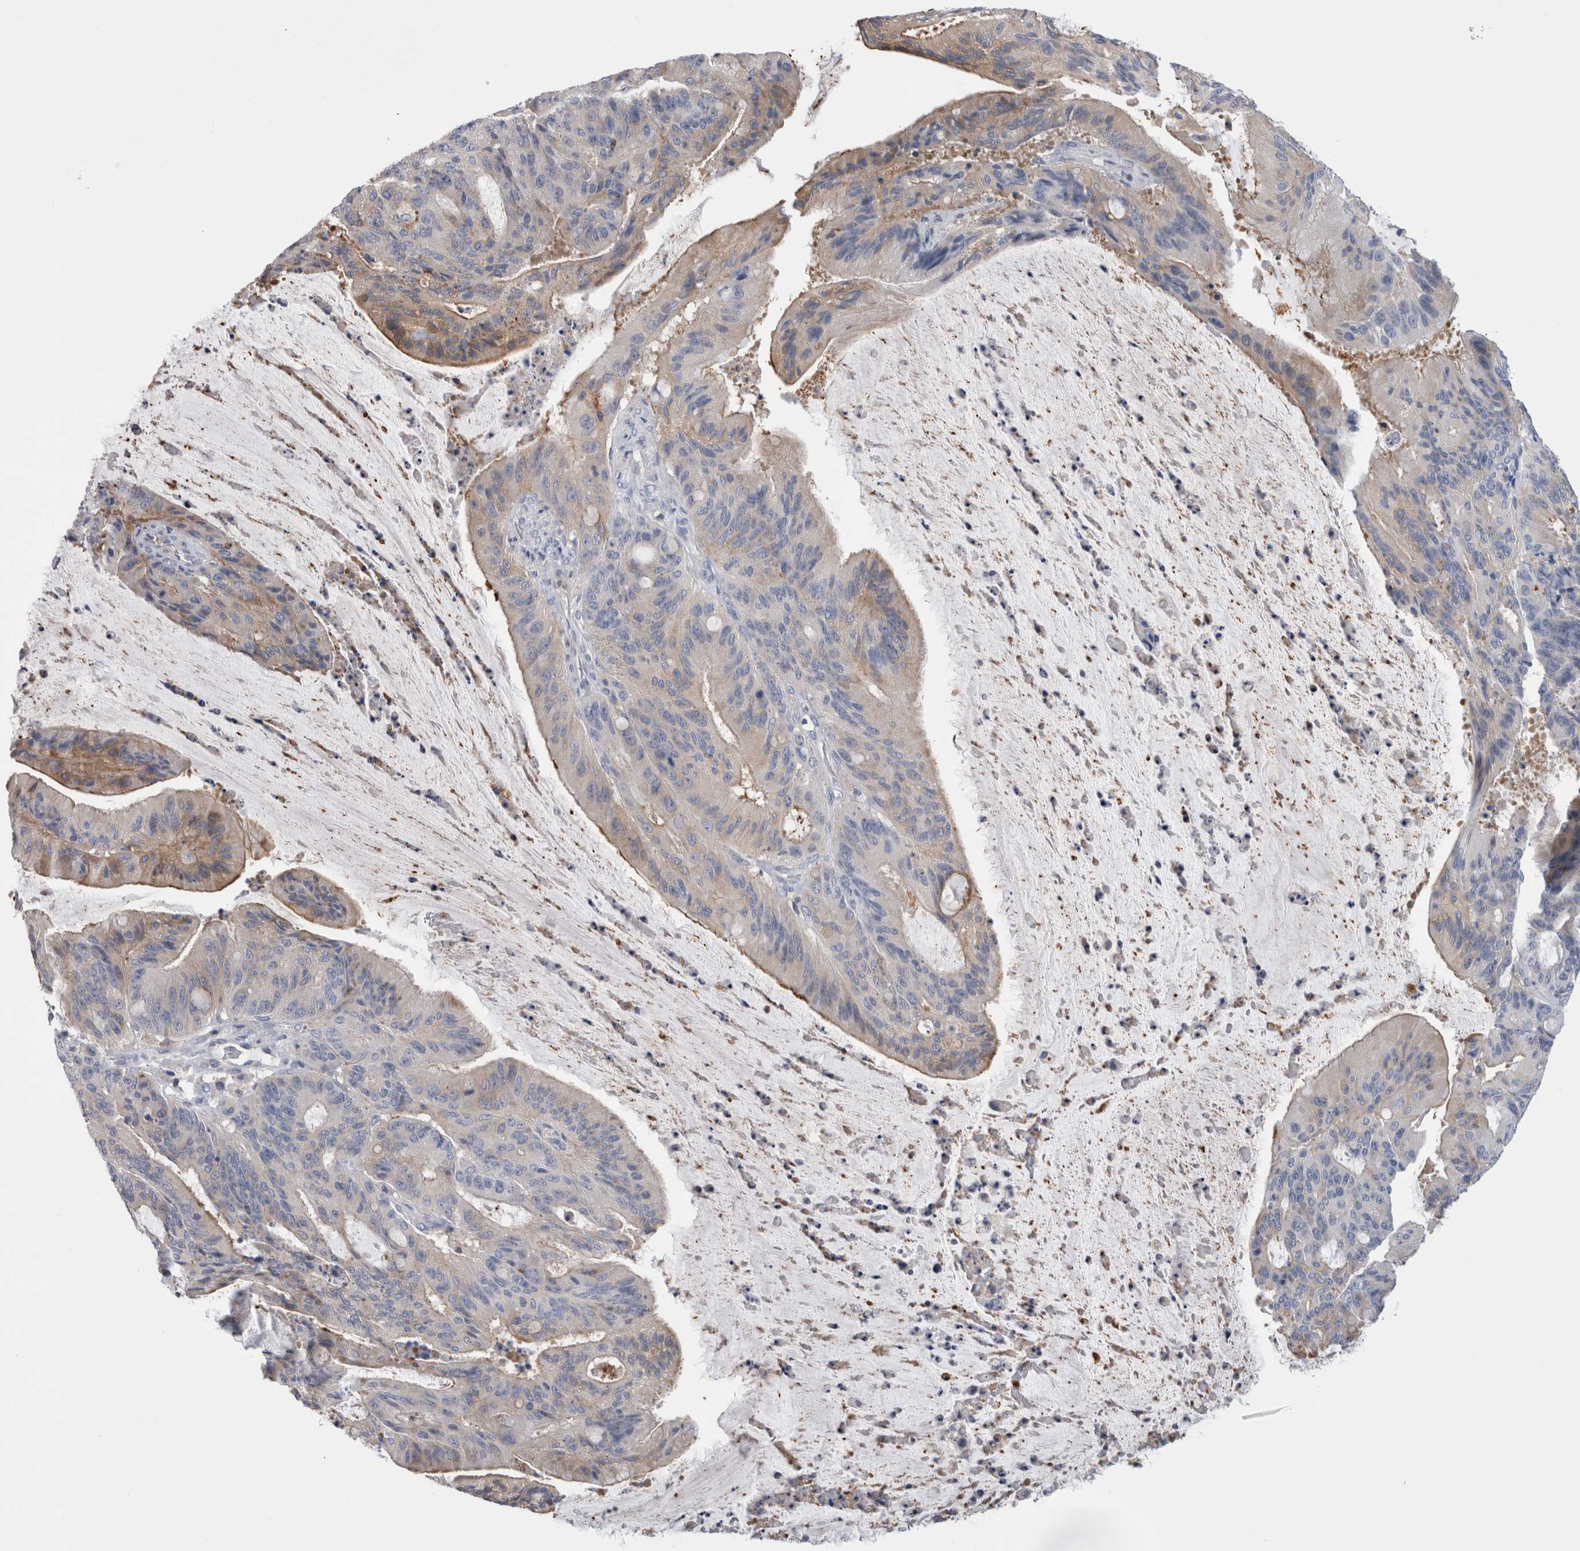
{"staining": {"intensity": "weak", "quantity": "<25%", "location": "cytoplasmic/membranous"}, "tissue": "liver cancer", "cell_type": "Tumor cells", "image_type": "cancer", "snomed": [{"axis": "morphology", "description": "Normal tissue, NOS"}, {"axis": "morphology", "description": "Cholangiocarcinoma"}, {"axis": "topography", "description": "Liver"}, {"axis": "topography", "description": "Peripheral nerve tissue"}], "caption": "Photomicrograph shows no protein staining in tumor cells of liver cholangiocarcinoma tissue.", "gene": "DCTN6", "patient": {"sex": "female", "age": 73}}